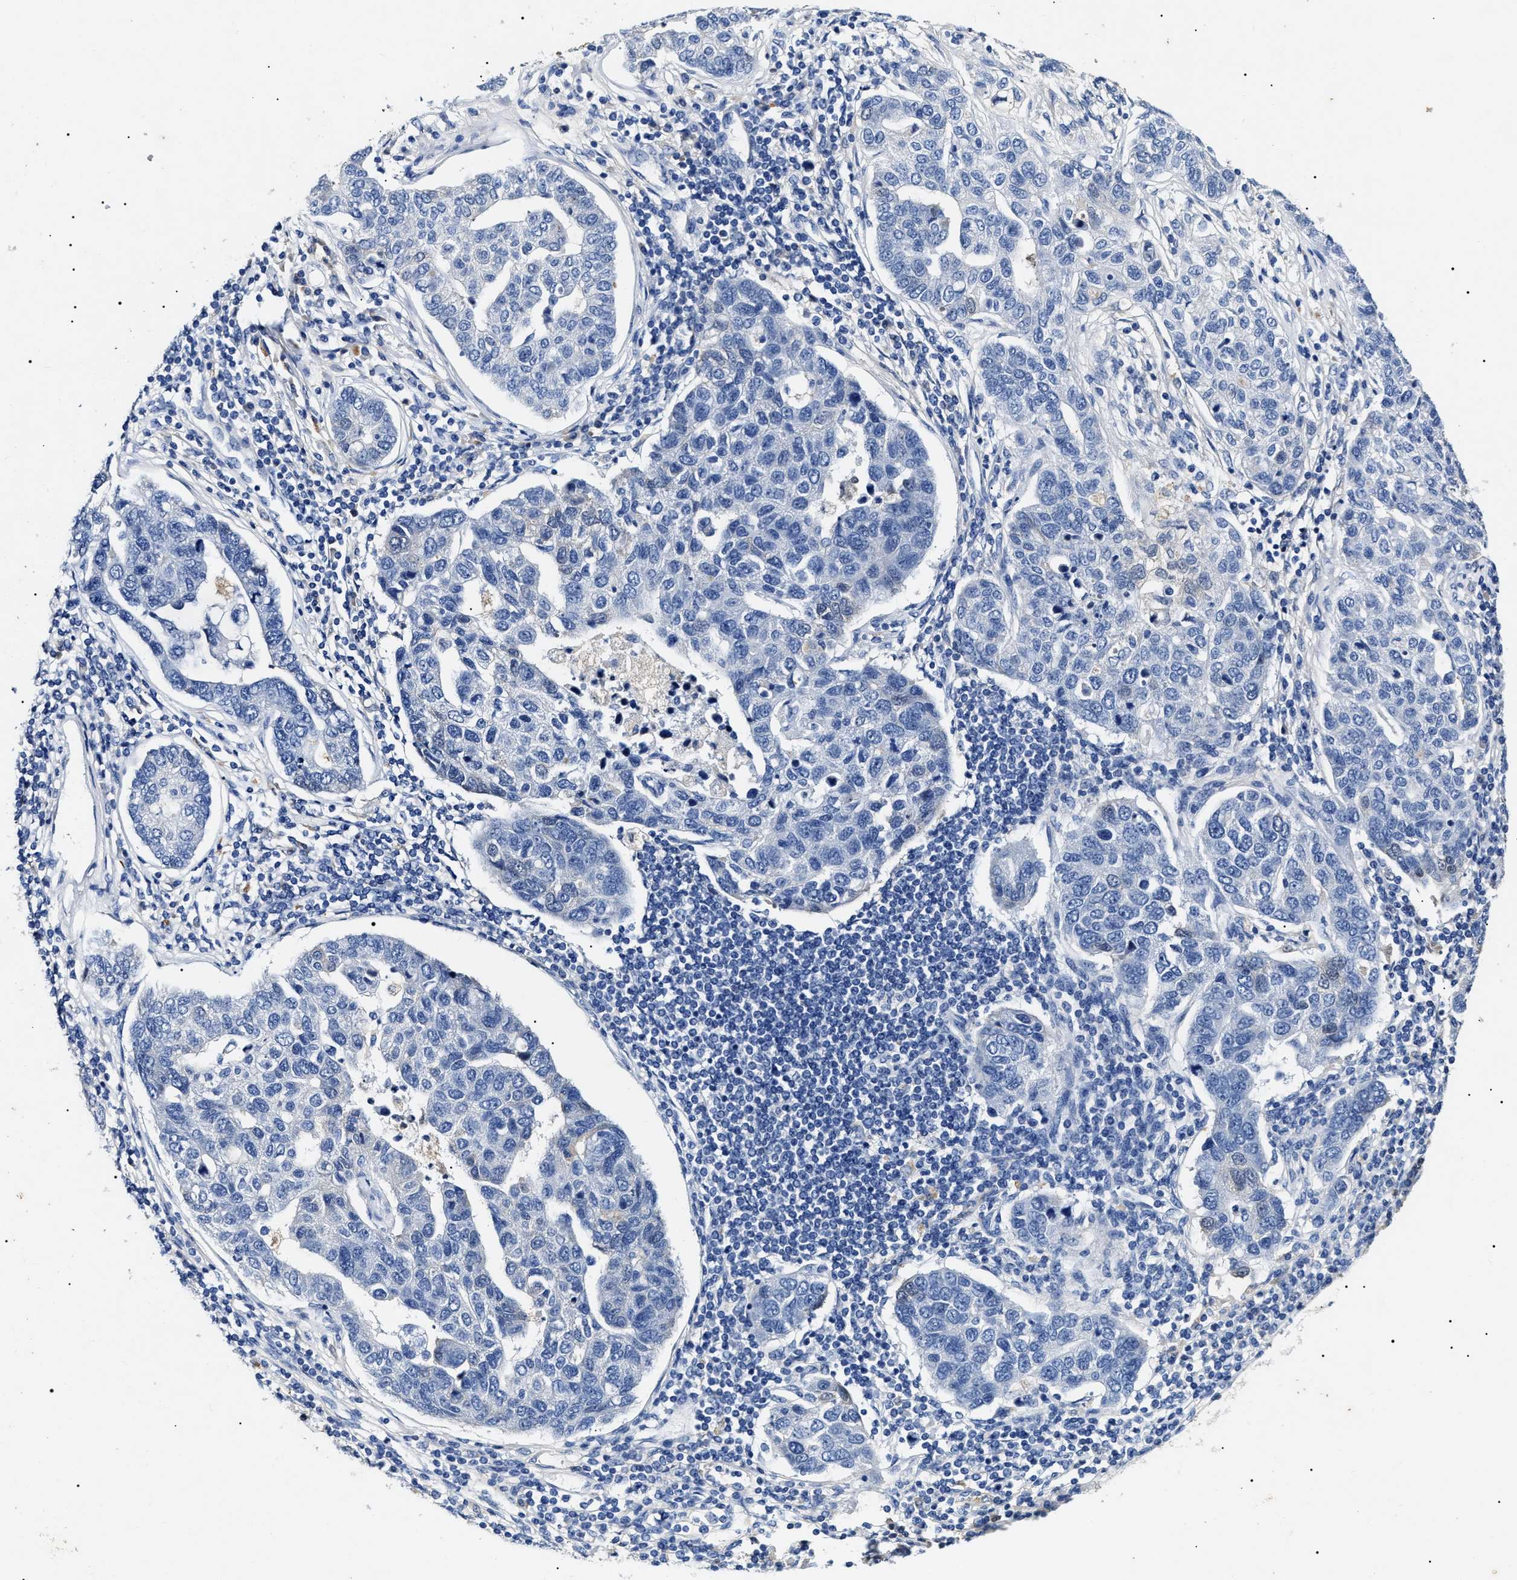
{"staining": {"intensity": "negative", "quantity": "none", "location": "none"}, "tissue": "pancreatic cancer", "cell_type": "Tumor cells", "image_type": "cancer", "snomed": [{"axis": "morphology", "description": "Adenocarcinoma, NOS"}, {"axis": "topography", "description": "Pancreas"}], "caption": "Pancreatic cancer (adenocarcinoma) stained for a protein using IHC demonstrates no expression tumor cells.", "gene": "LRRC8E", "patient": {"sex": "female", "age": 61}}